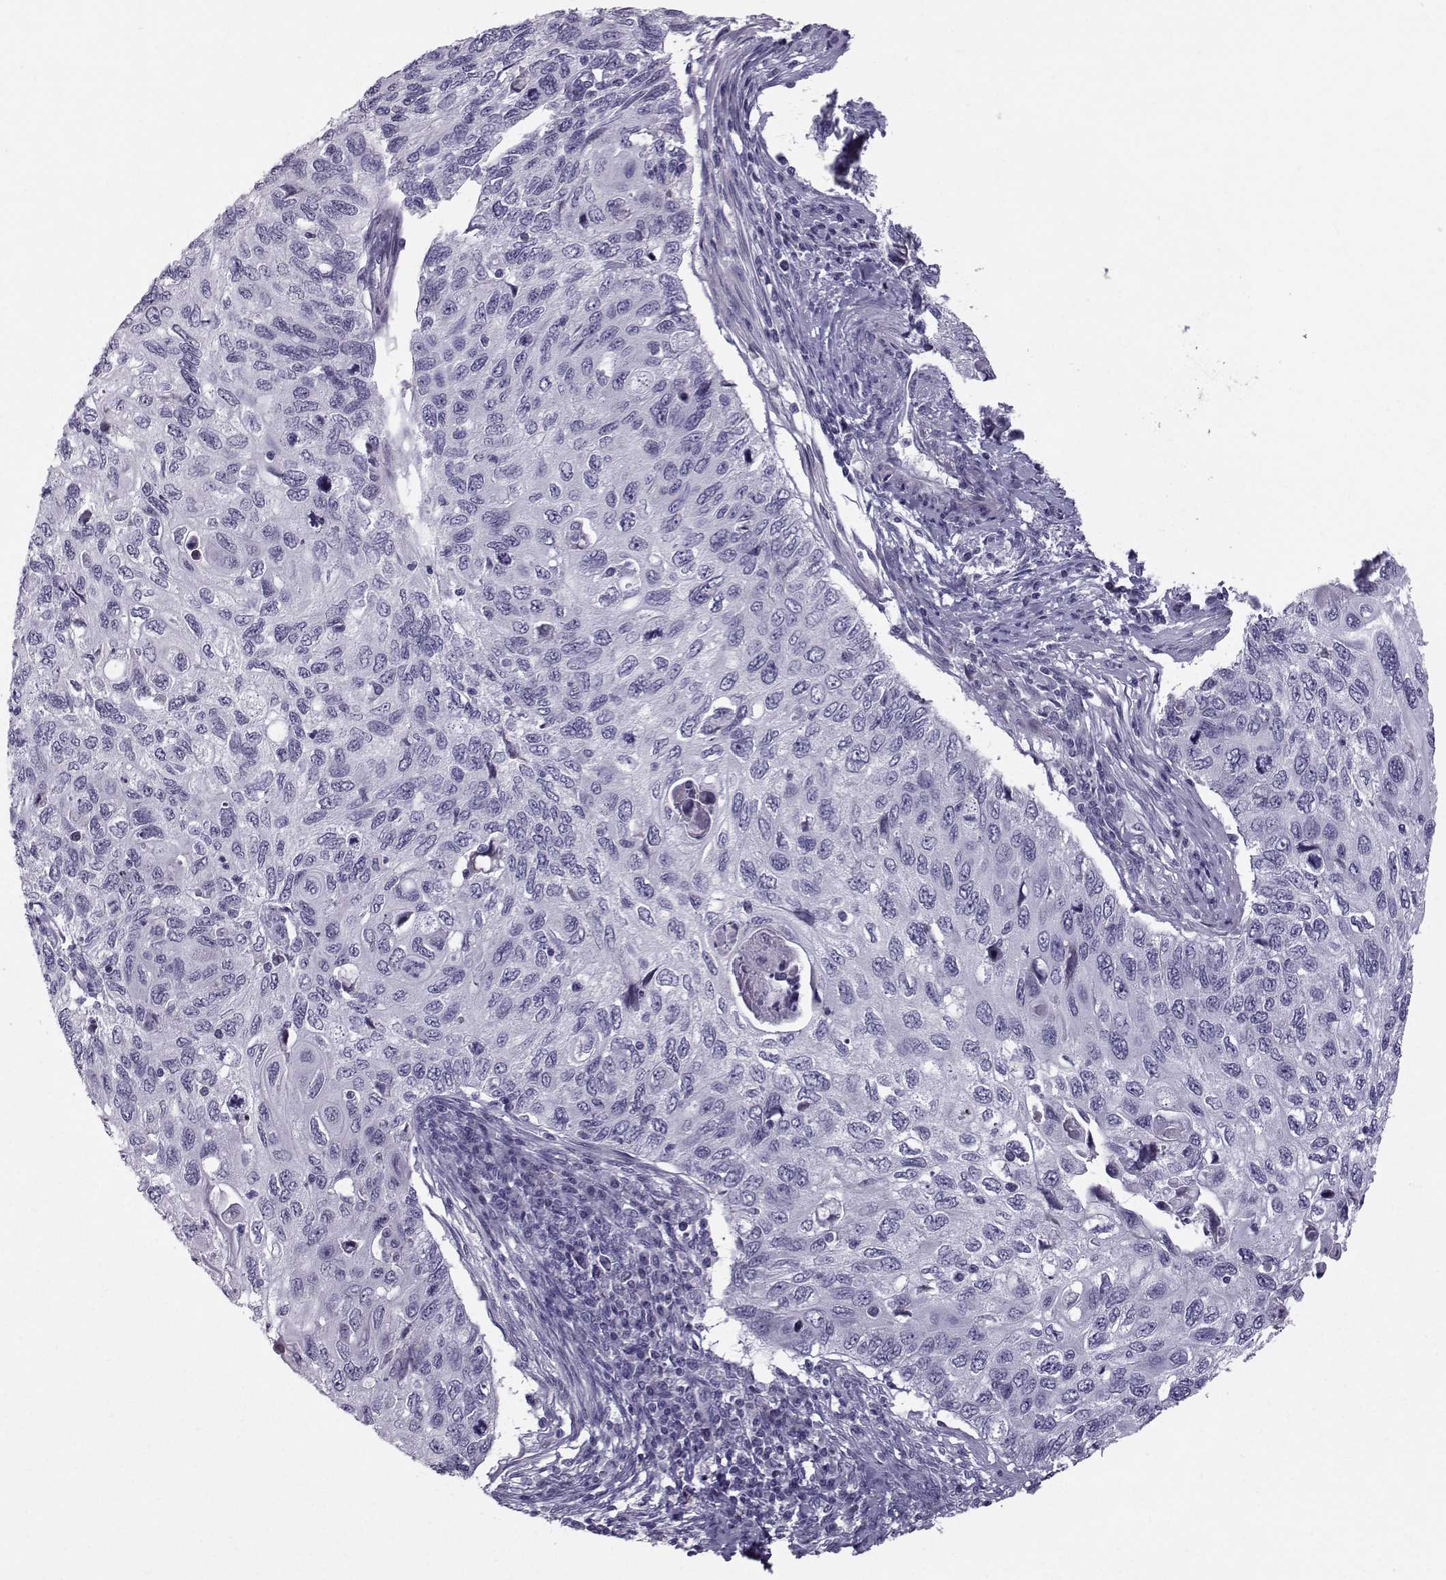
{"staining": {"intensity": "negative", "quantity": "none", "location": "none"}, "tissue": "cervical cancer", "cell_type": "Tumor cells", "image_type": "cancer", "snomed": [{"axis": "morphology", "description": "Squamous cell carcinoma, NOS"}, {"axis": "topography", "description": "Cervix"}], "caption": "Immunohistochemistry (IHC) of human cervical cancer (squamous cell carcinoma) displays no expression in tumor cells. The staining was performed using DAB to visualize the protein expression in brown, while the nuclei were stained in blue with hematoxylin (Magnification: 20x).", "gene": "DMRT3", "patient": {"sex": "female", "age": 70}}